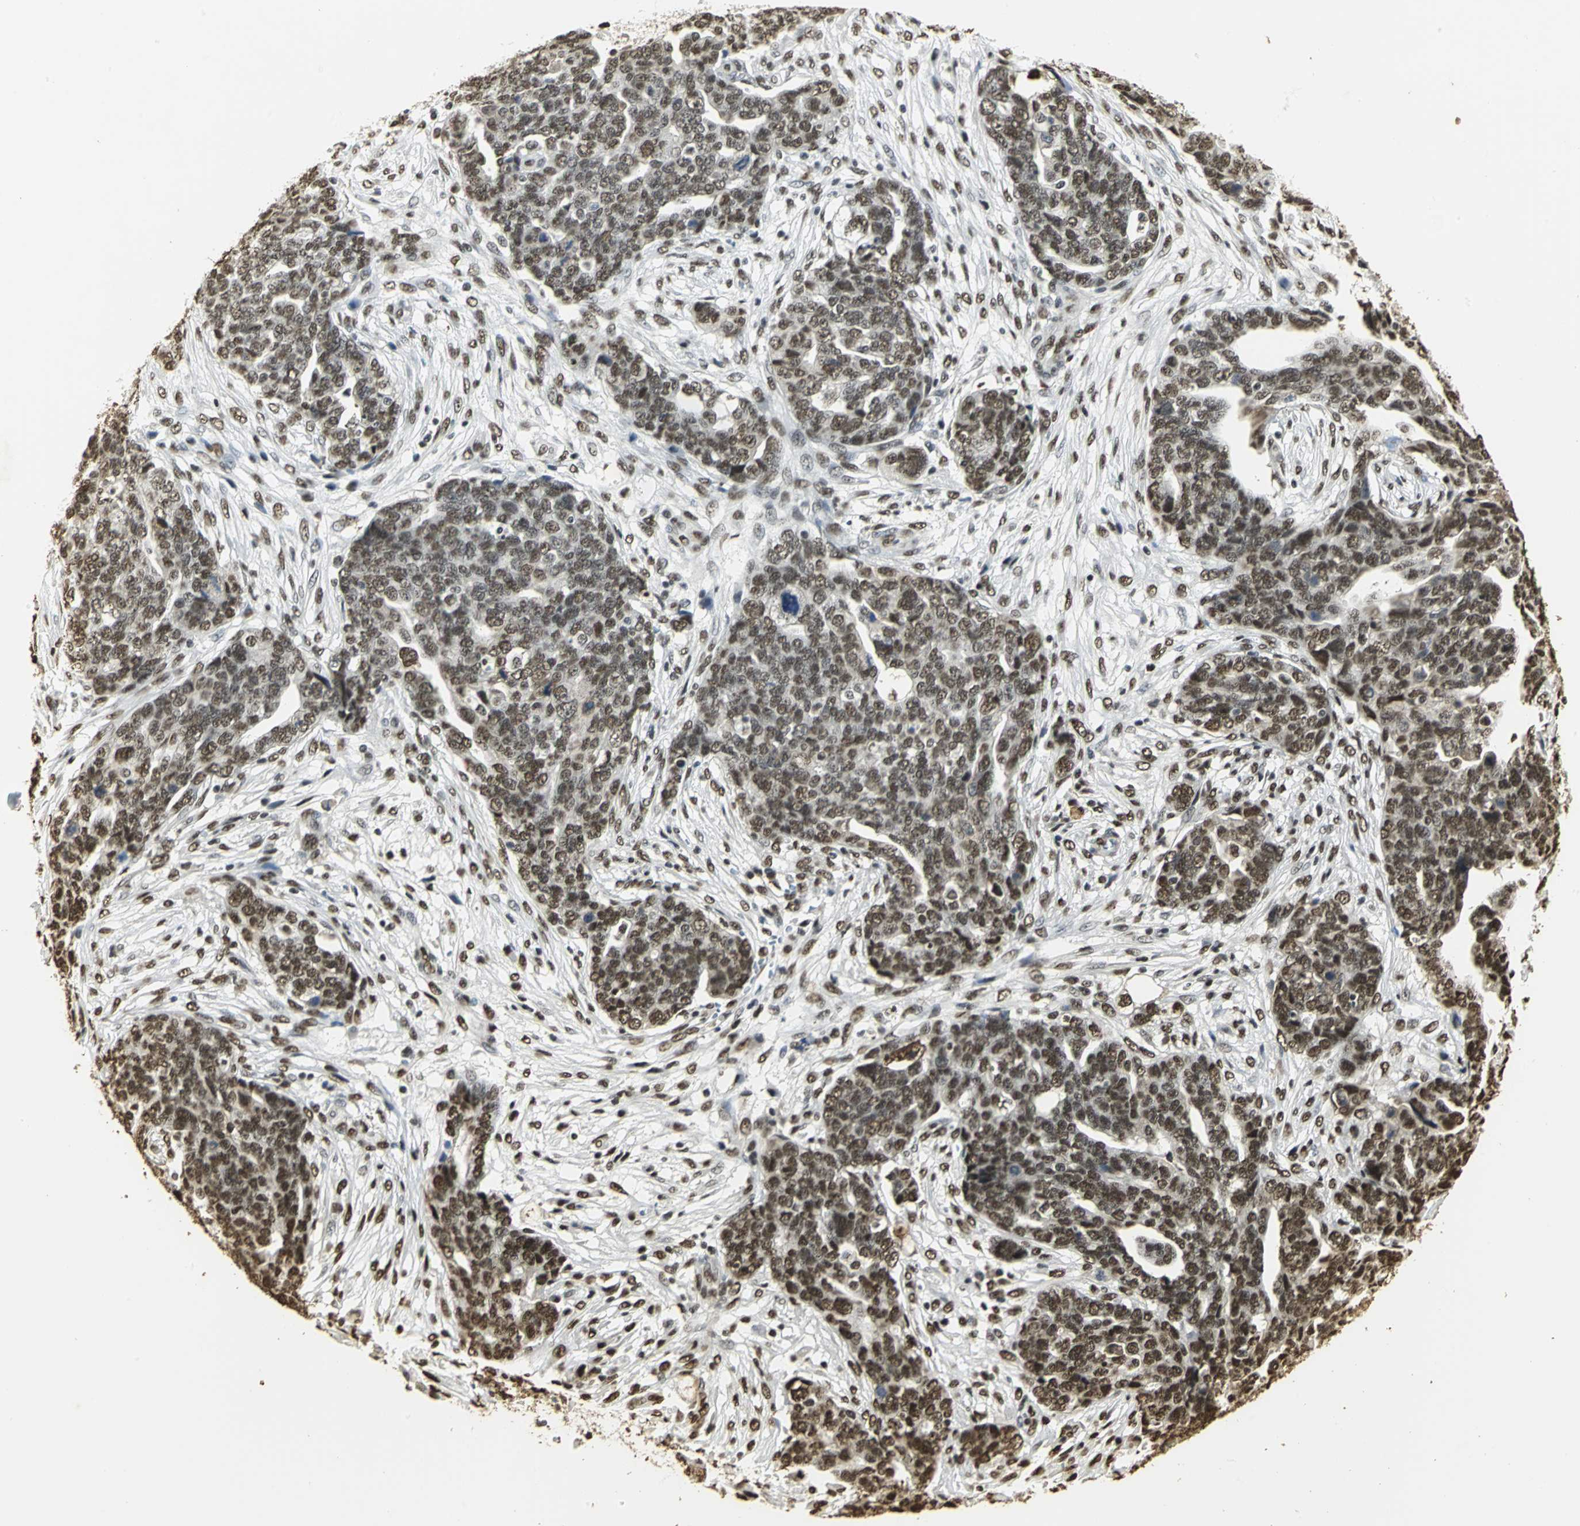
{"staining": {"intensity": "strong", "quantity": ">75%", "location": "cytoplasmic/membranous,nuclear"}, "tissue": "ovarian cancer", "cell_type": "Tumor cells", "image_type": "cancer", "snomed": [{"axis": "morphology", "description": "Normal tissue, NOS"}, {"axis": "morphology", "description": "Cystadenocarcinoma, serous, NOS"}, {"axis": "topography", "description": "Fallopian tube"}, {"axis": "topography", "description": "Ovary"}], "caption": "Immunohistochemical staining of human ovarian cancer (serous cystadenocarcinoma) exhibits high levels of strong cytoplasmic/membranous and nuclear protein staining in approximately >75% of tumor cells.", "gene": "SET", "patient": {"sex": "female", "age": 56}}